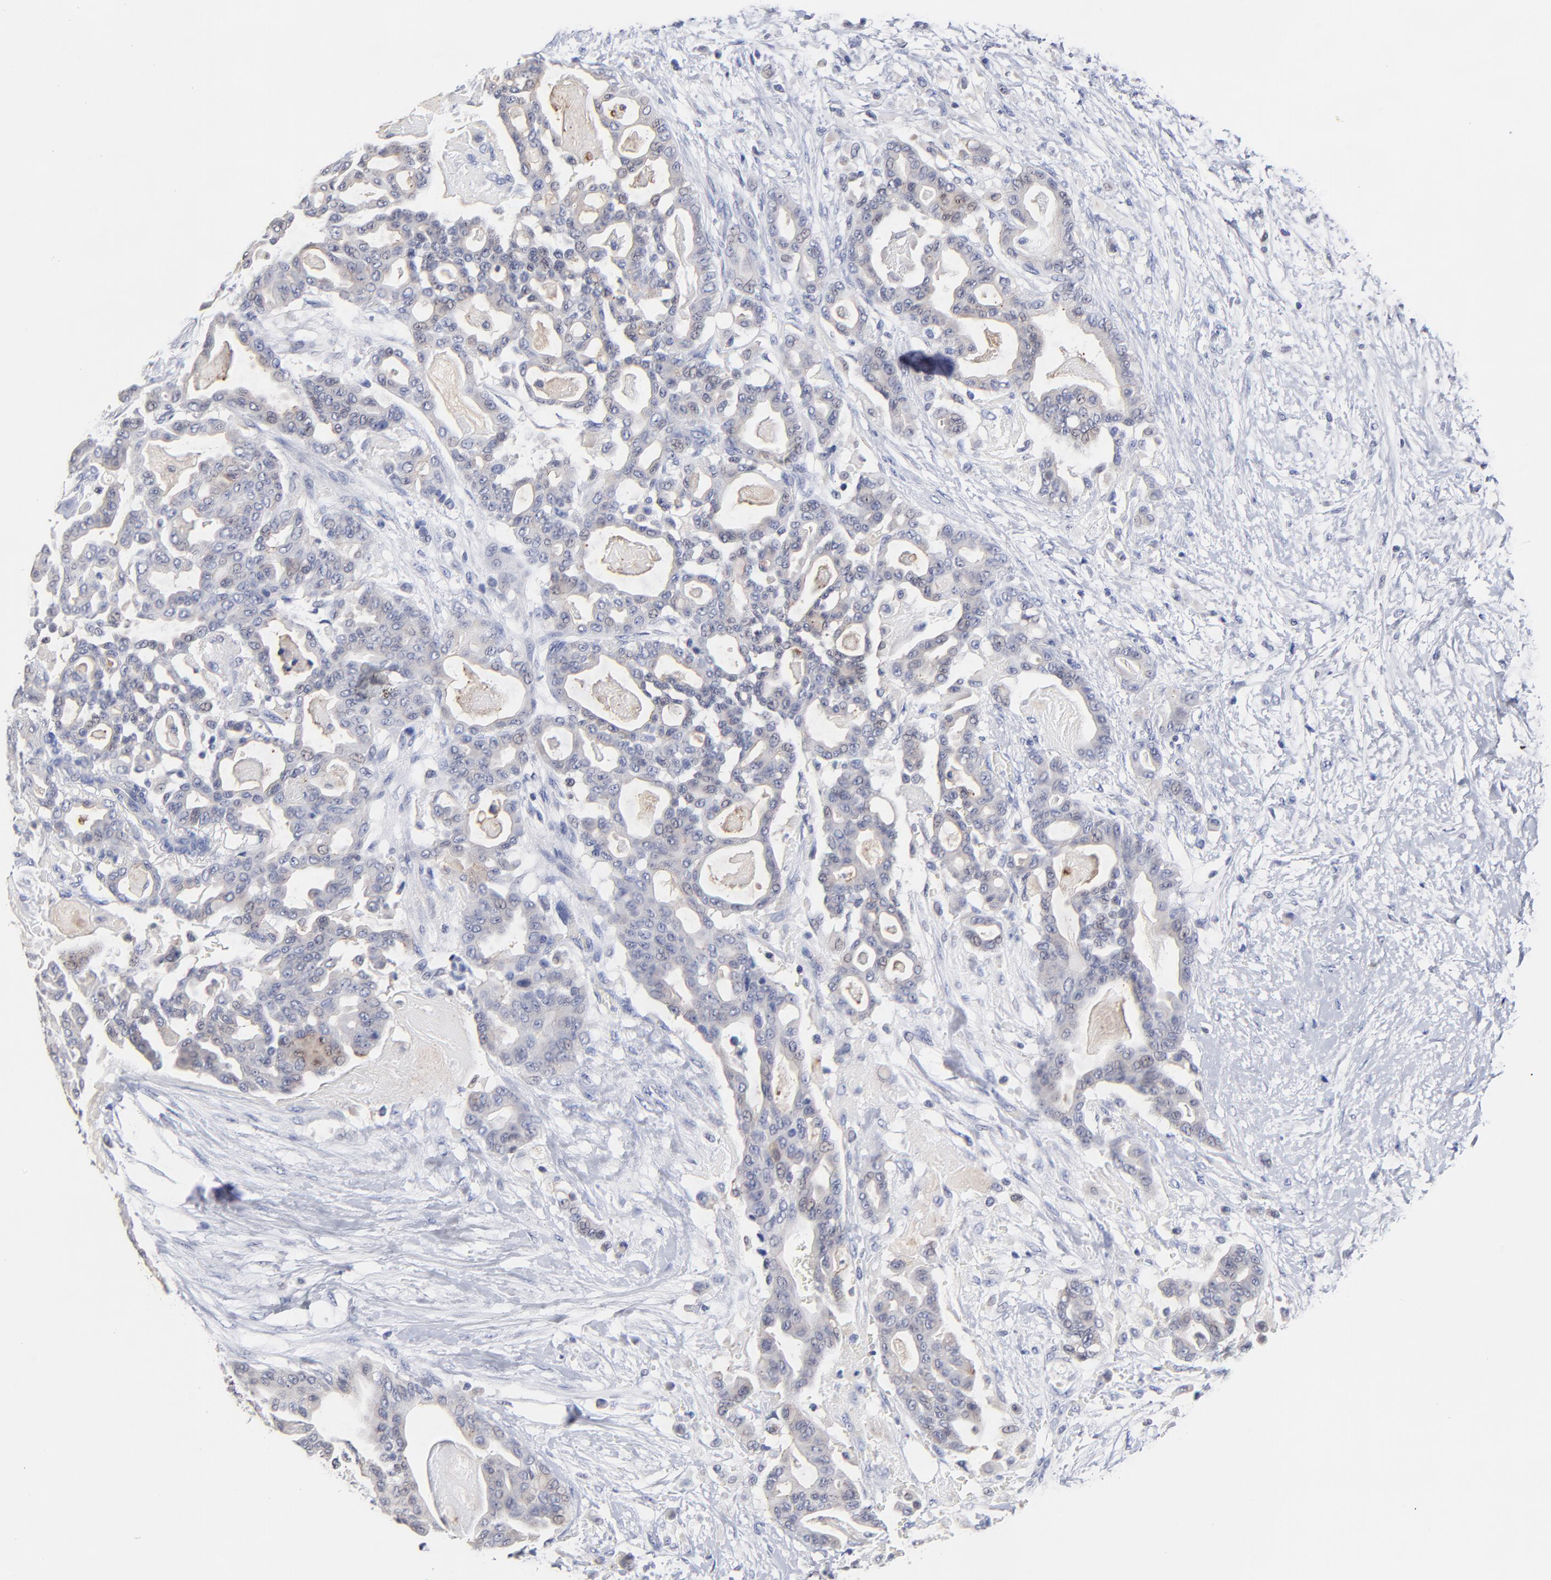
{"staining": {"intensity": "negative", "quantity": "none", "location": "none"}, "tissue": "pancreatic cancer", "cell_type": "Tumor cells", "image_type": "cancer", "snomed": [{"axis": "morphology", "description": "Adenocarcinoma, NOS"}, {"axis": "topography", "description": "Pancreas"}], "caption": "Immunohistochemical staining of adenocarcinoma (pancreatic) displays no significant staining in tumor cells.", "gene": "CXADR", "patient": {"sex": "male", "age": 63}}